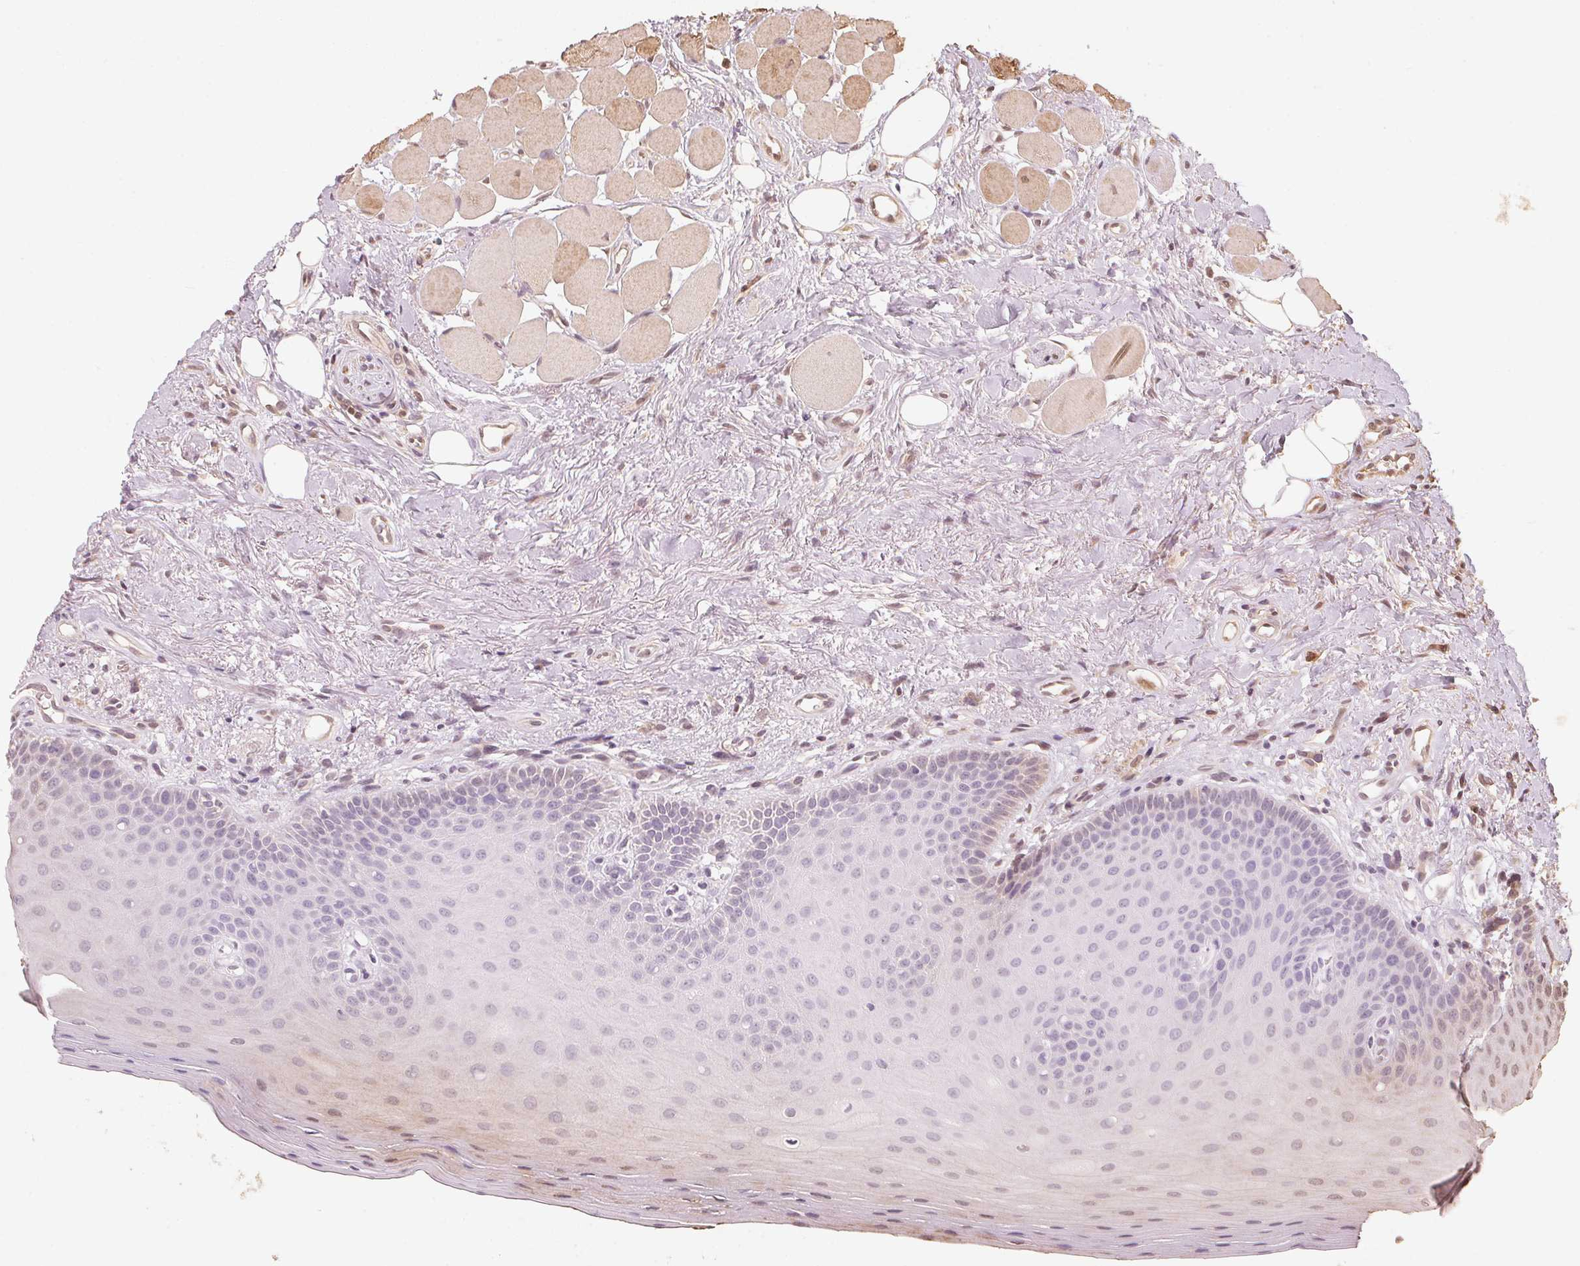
{"staining": {"intensity": "moderate", "quantity": "25%-75%", "location": "nuclear"}, "tissue": "oral mucosa", "cell_type": "Squamous epithelial cells", "image_type": "normal", "snomed": [{"axis": "morphology", "description": "Normal tissue, NOS"}, {"axis": "morphology", "description": "Normal morphology"}, {"axis": "topography", "description": "Oral tissue"}], "caption": "Immunohistochemical staining of unremarkable oral mucosa shows medium levels of moderate nuclear staining in about 25%-75% of squamous epithelial cells. (Brightfield microscopy of DAB IHC at high magnification).", "gene": "C2orf73", "patient": {"sex": "female", "age": 76}}